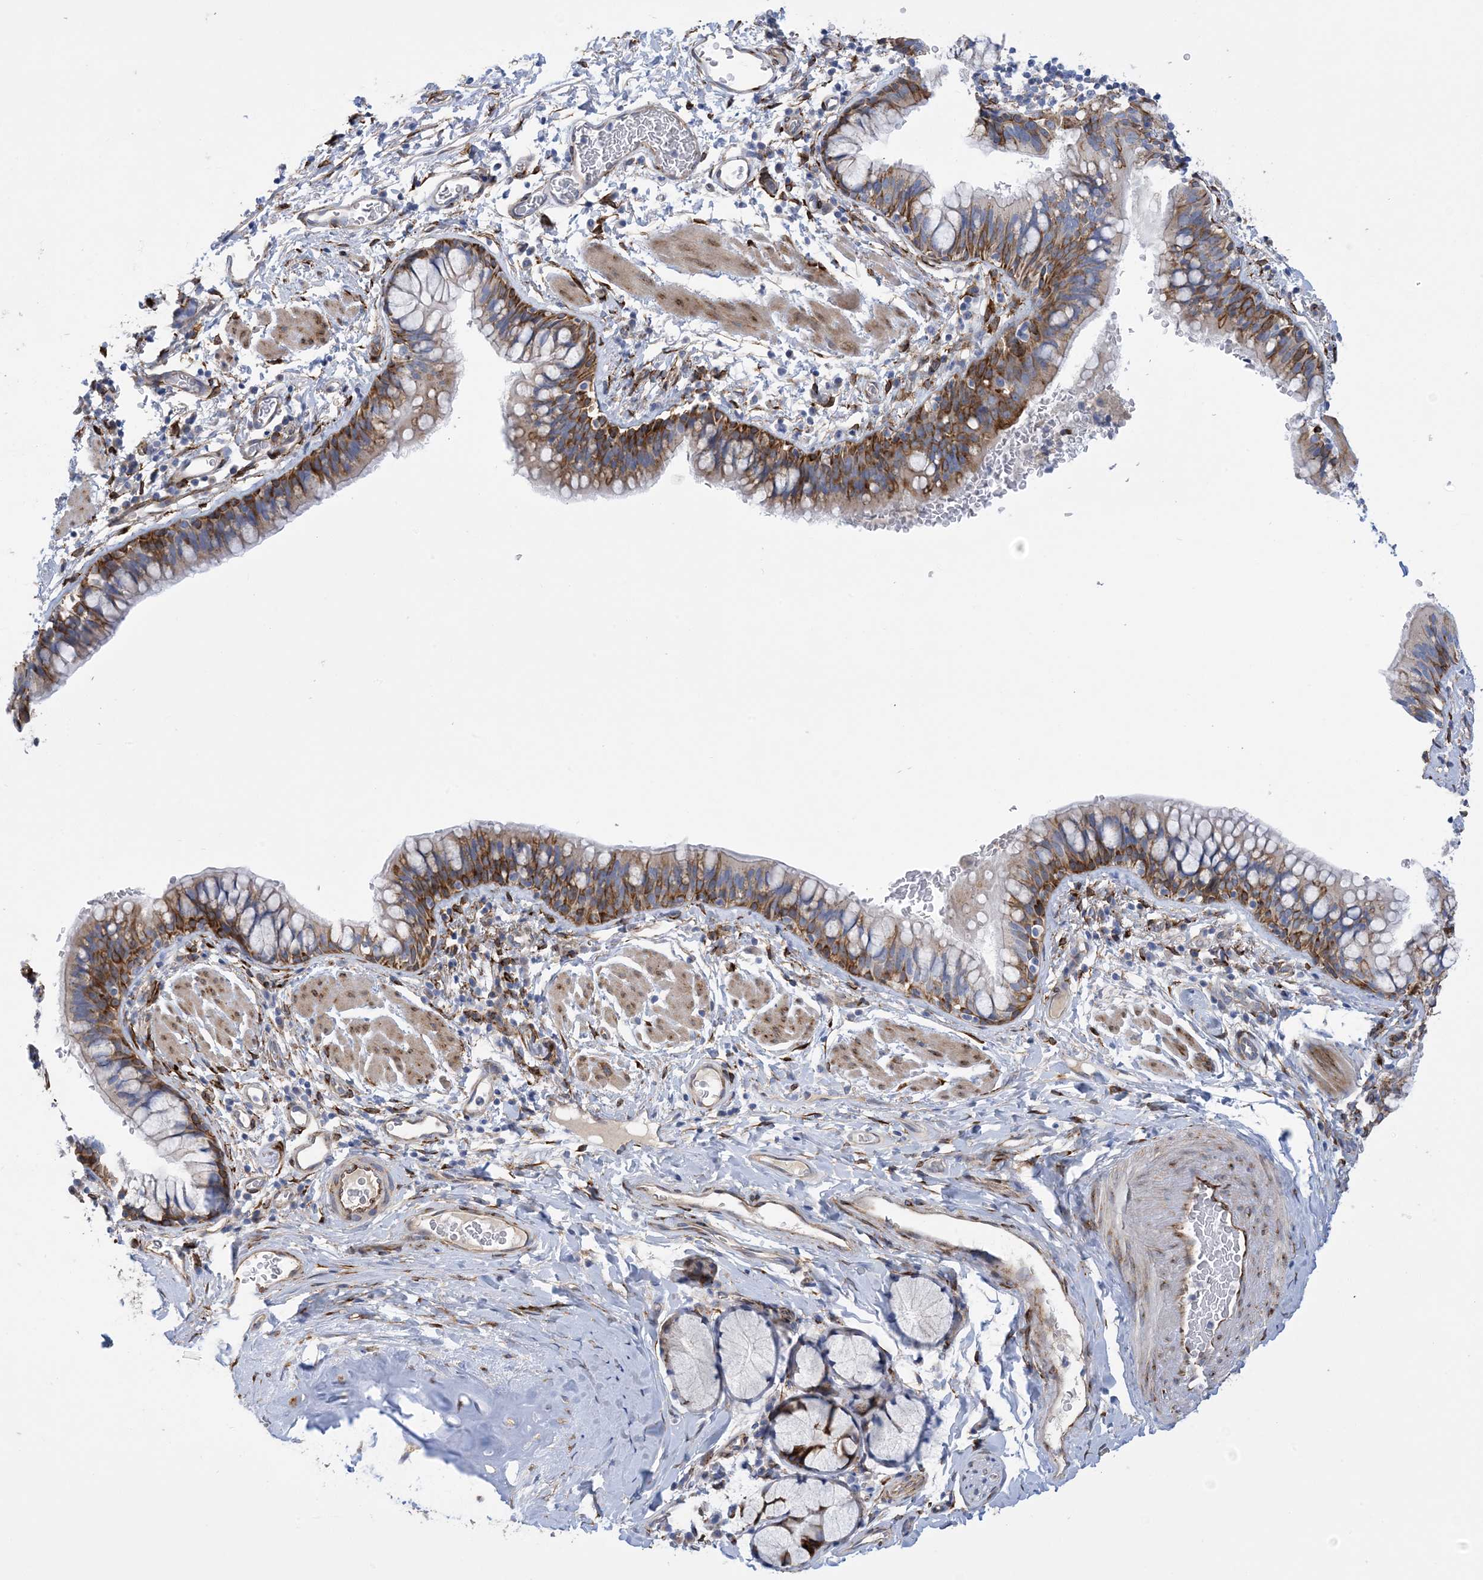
{"staining": {"intensity": "moderate", "quantity": ">75%", "location": "cytoplasmic/membranous"}, "tissue": "bronchus", "cell_type": "Respiratory epithelial cells", "image_type": "normal", "snomed": [{"axis": "morphology", "description": "Normal tissue, NOS"}, {"axis": "topography", "description": "Cartilage tissue"}, {"axis": "topography", "description": "Bronchus"}], "caption": "An immunohistochemistry (IHC) micrograph of normal tissue is shown. Protein staining in brown labels moderate cytoplasmic/membranous positivity in bronchus within respiratory epithelial cells. (IHC, brightfield microscopy, high magnification).", "gene": "RBMS3", "patient": {"sex": "female", "age": 36}}